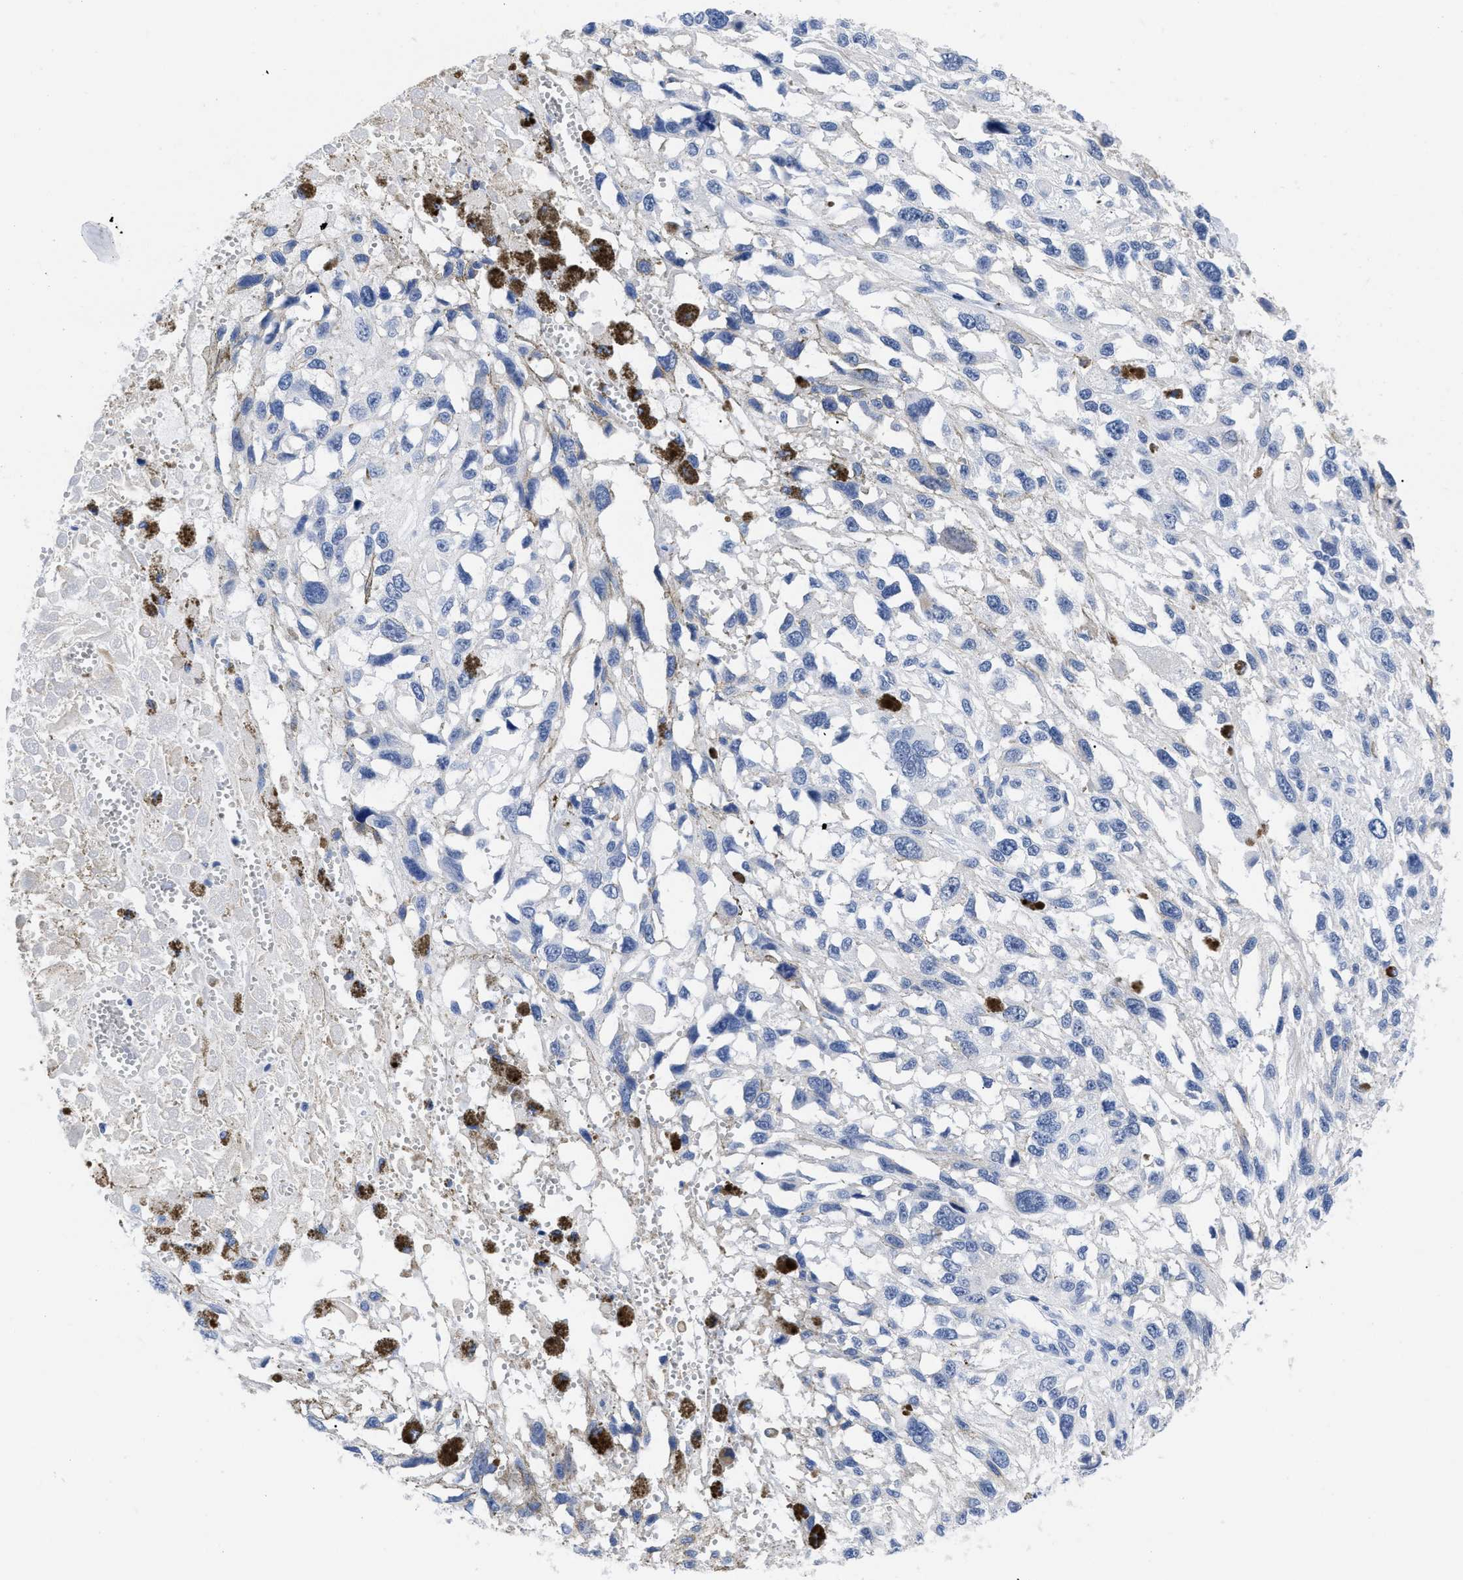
{"staining": {"intensity": "negative", "quantity": "none", "location": "none"}, "tissue": "melanoma", "cell_type": "Tumor cells", "image_type": "cancer", "snomed": [{"axis": "morphology", "description": "Malignant melanoma, Metastatic site"}, {"axis": "topography", "description": "Lymph node"}], "caption": "IHC micrograph of neoplastic tissue: melanoma stained with DAB exhibits no significant protein positivity in tumor cells.", "gene": "TREML1", "patient": {"sex": "male", "age": 59}}